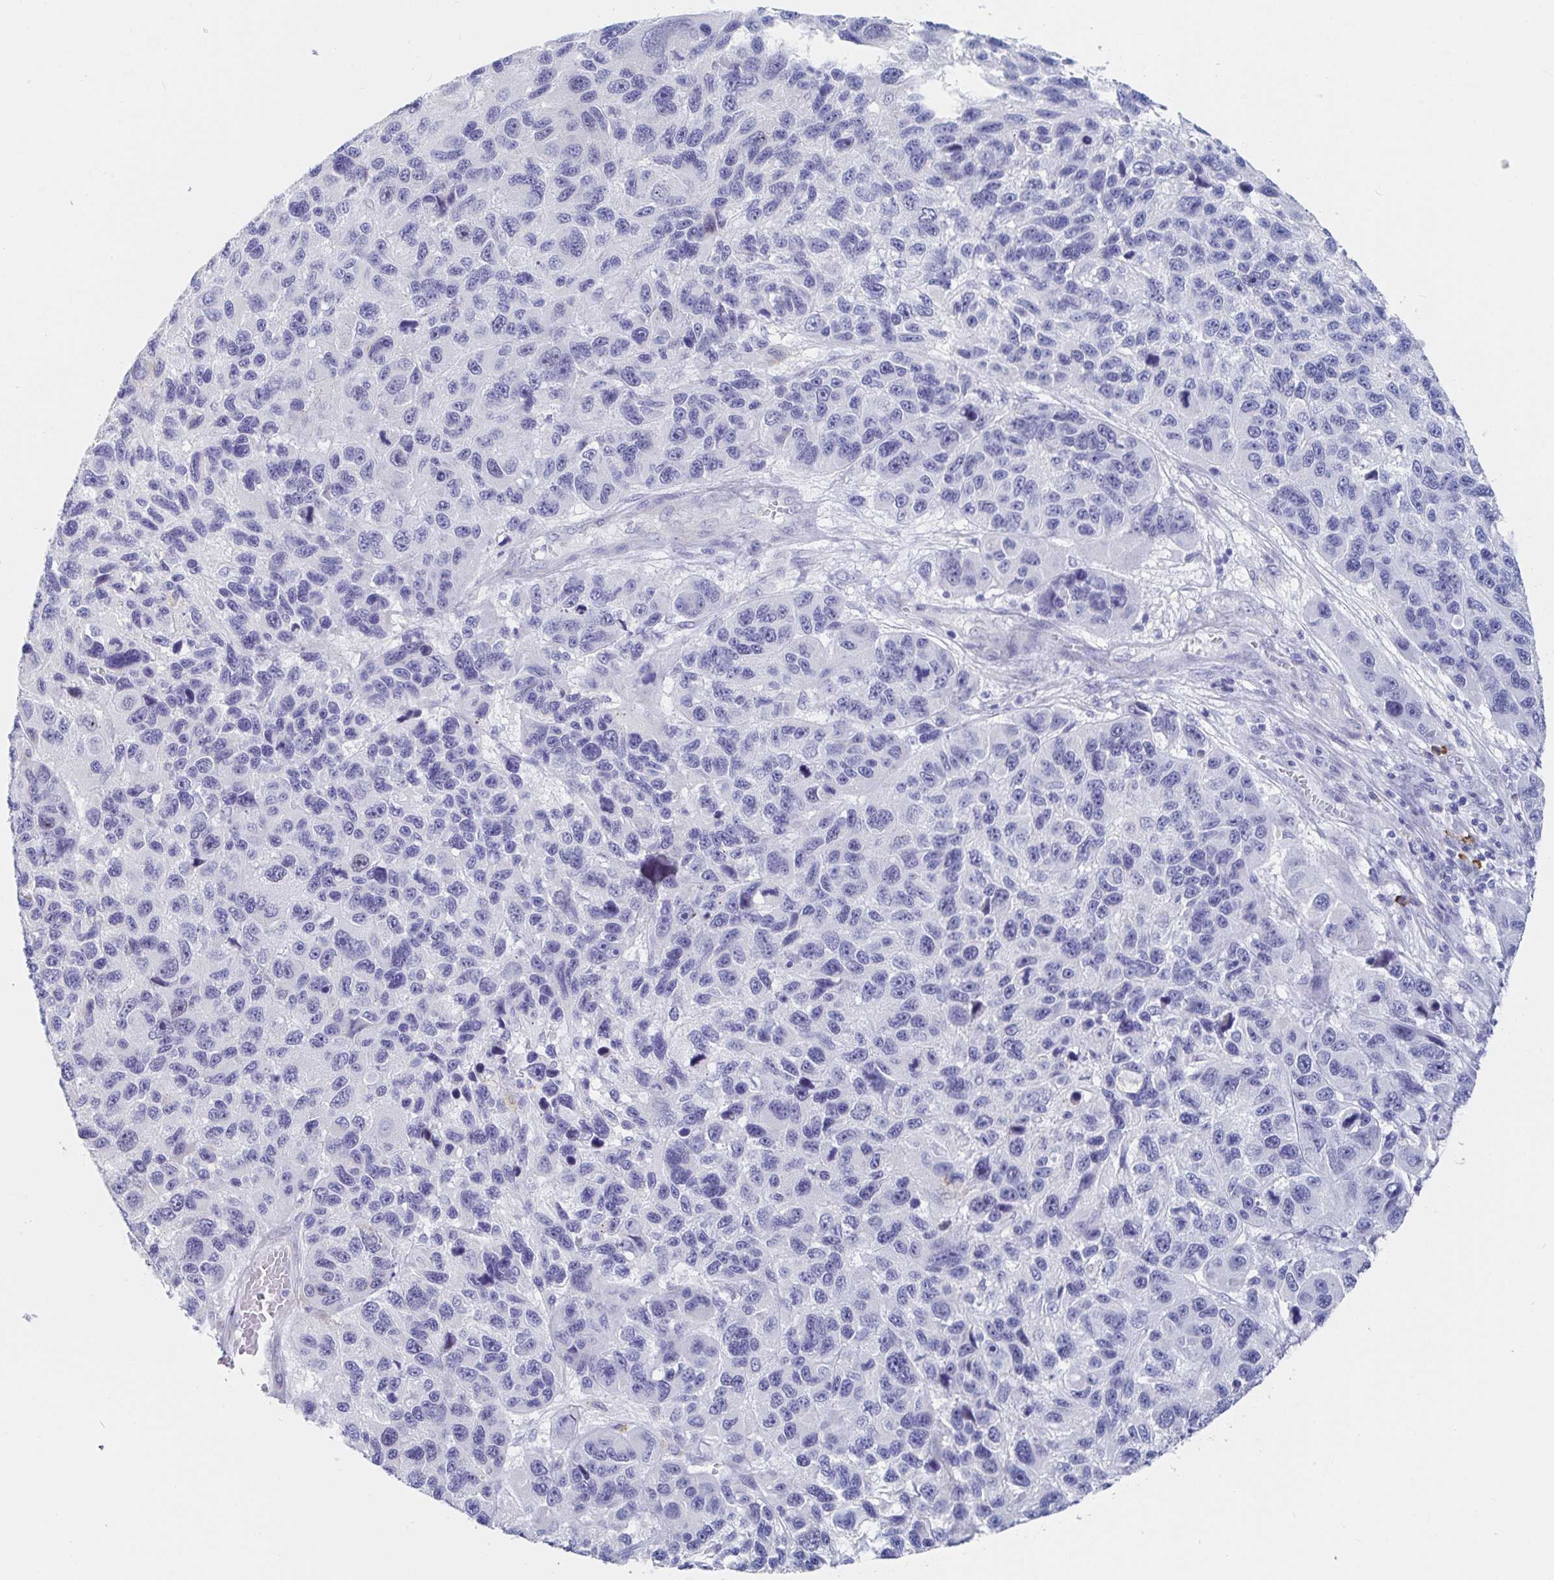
{"staining": {"intensity": "negative", "quantity": "none", "location": "none"}, "tissue": "melanoma", "cell_type": "Tumor cells", "image_type": "cancer", "snomed": [{"axis": "morphology", "description": "Malignant melanoma, NOS"}, {"axis": "topography", "description": "Skin"}], "caption": "This histopathology image is of malignant melanoma stained with IHC to label a protein in brown with the nuclei are counter-stained blue. There is no staining in tumor cells.", "gene": "PACSIN1", "patient": {"sex": "male", "age": 53}}